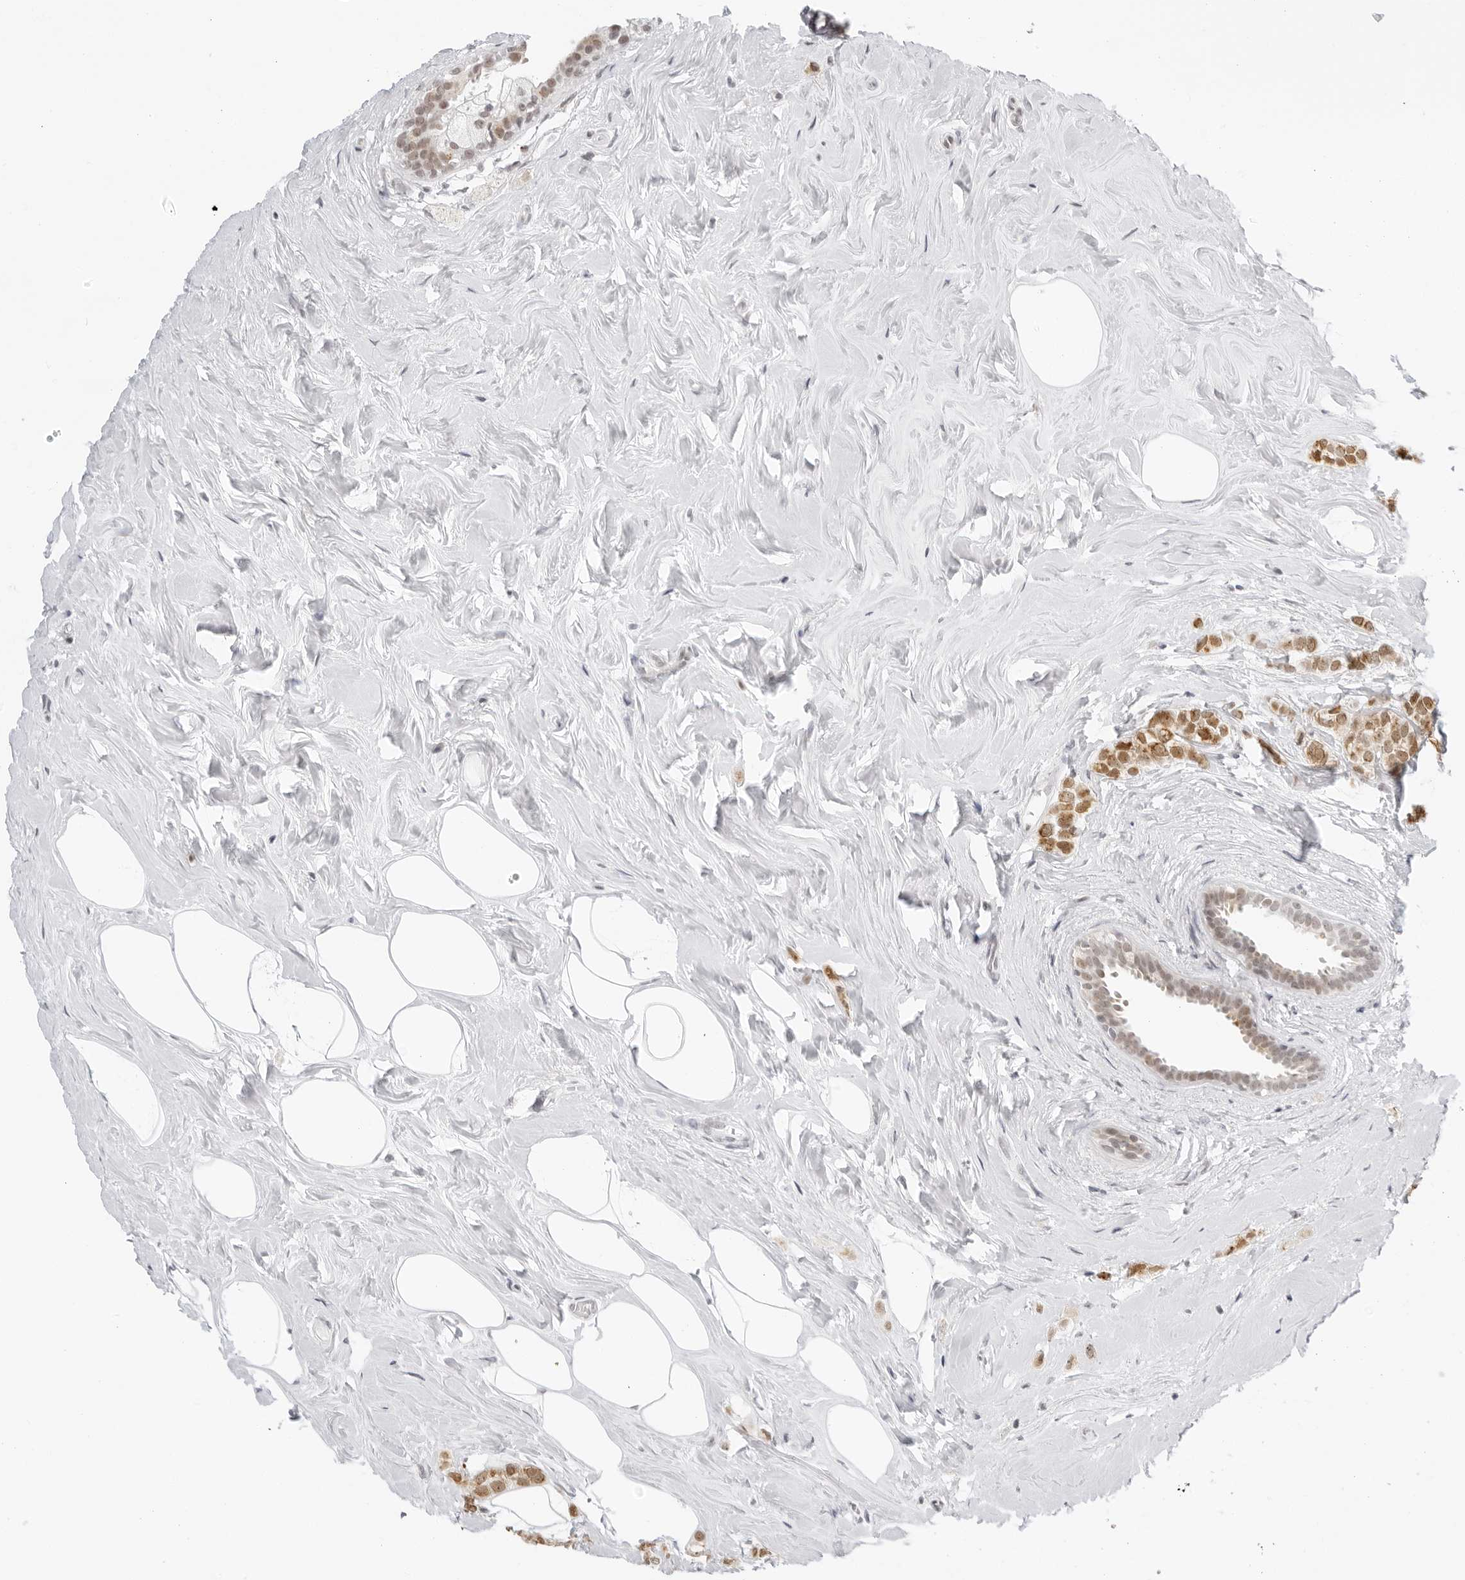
{"staining": {"intensity": "moderate", "quantity": ">75%", "location": "cytoplasmic/membranous,nuclear"}, "tissue": "breast cancer", "cell_type": "Tumor cells", "image_type": "cancer", "snomed": [{"axis": "morphology", "description": "Lobular carcinoma"}, {"axis": "topography", "description": "Breast"}], "caption": "Protein staining of breast cancer (lobular carcinoma) tissue demonstrates moderate cytoplasmic/membranous and nuclear staining in approximately >75% of tumor cells.", "gene": "MSH6", "patient": {"sex": "female", "age": 47}}